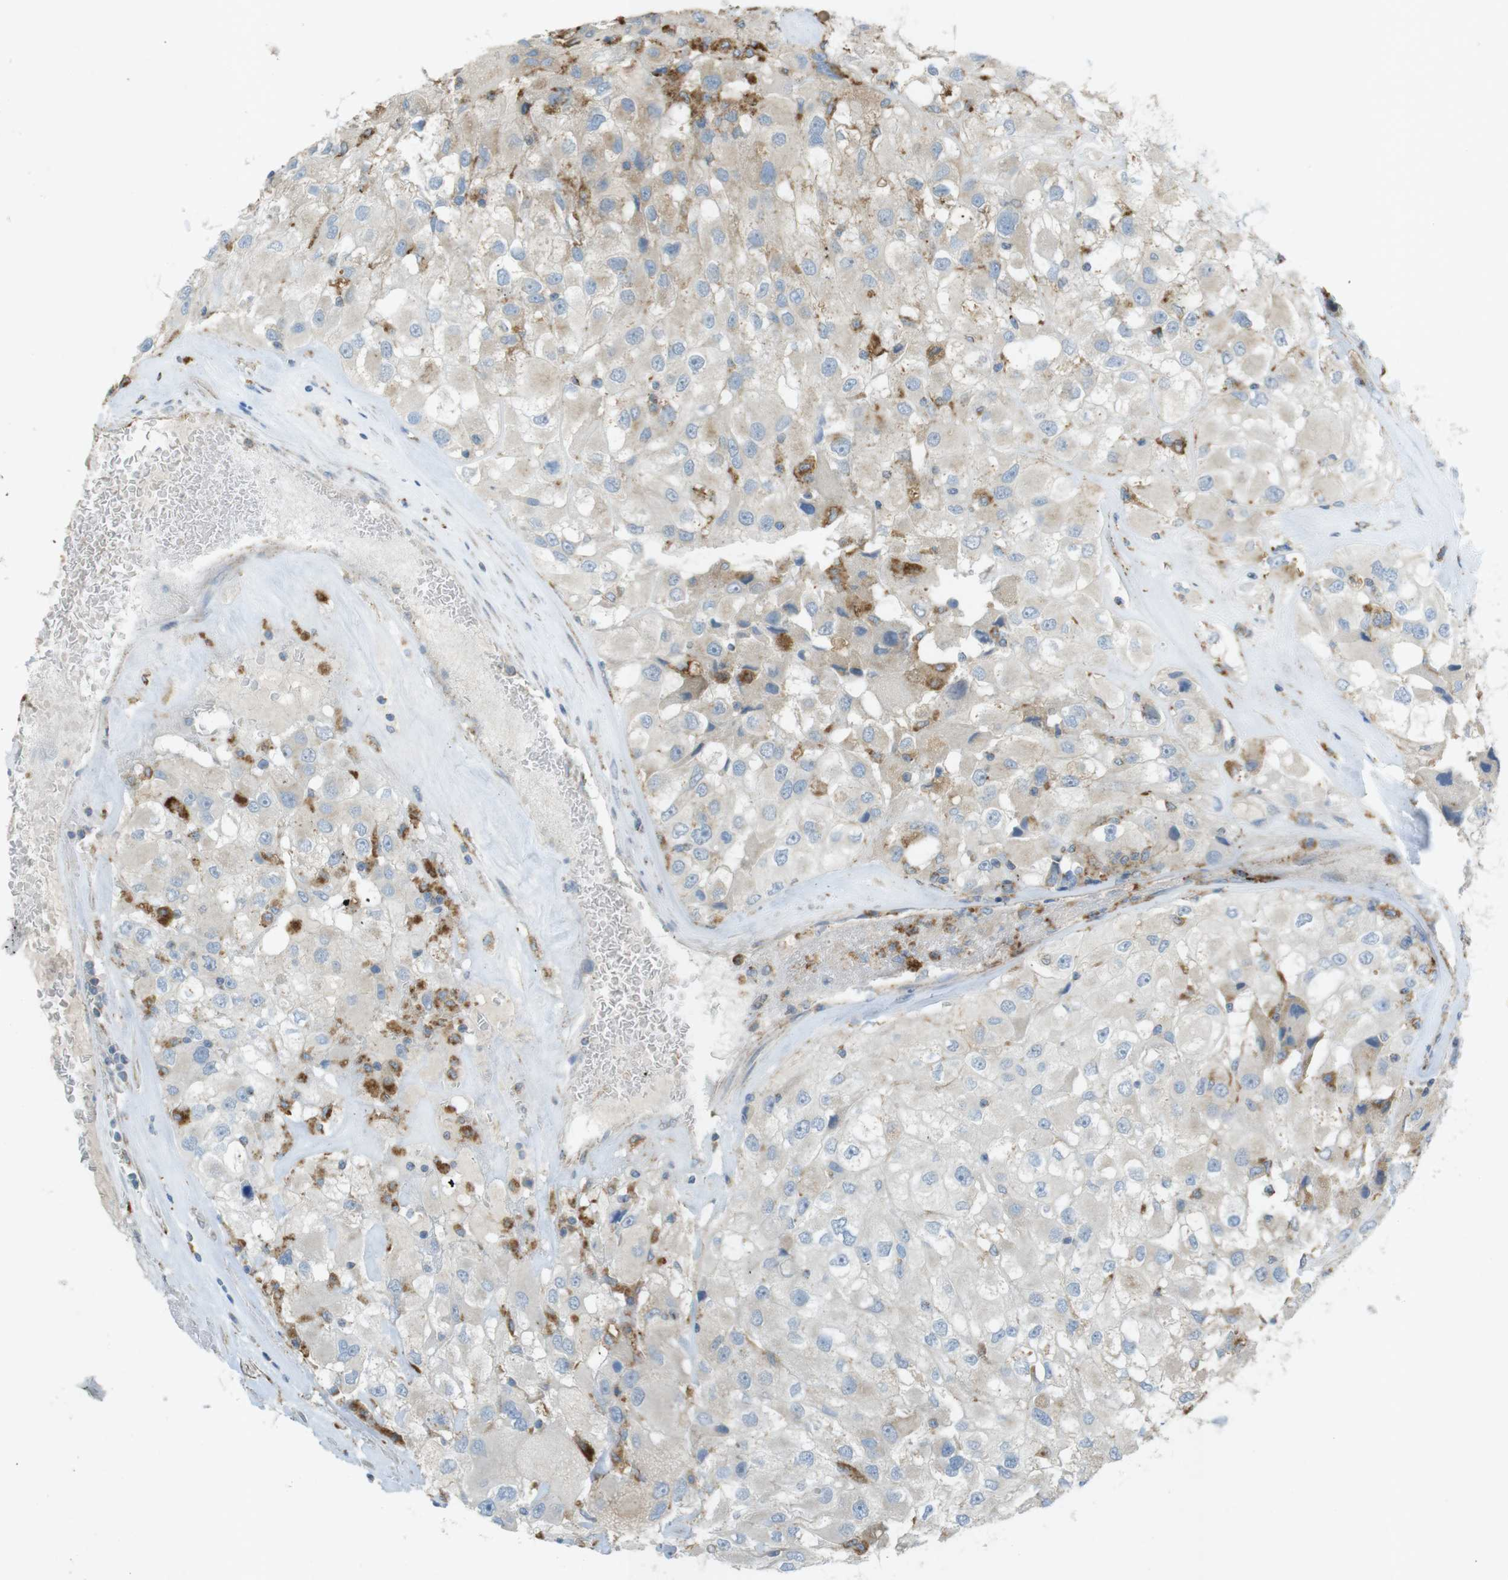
{"staining": {"intensity": "moderate", "quantity": "<25%", "location": "cytoplasmic/membranous"}, "tissue": "renal cancer", "cell_type": "Tumor cells", "image_type": "cancer", "snomed": [{"axis": "morphology", "description": "Adenocarcinoma, NOS"}, {"axis": "topography", "description": "Kidney"}], "caption": "IHC micrograph of human renal adenocarcinoma stained for a protein (brown), which displays low levels of moderate cytoplasmic/membranous staining in approximately <25% of tumor cells.", "gene": "LAMP1", "patient": {"sex": "female", "age": 52}}